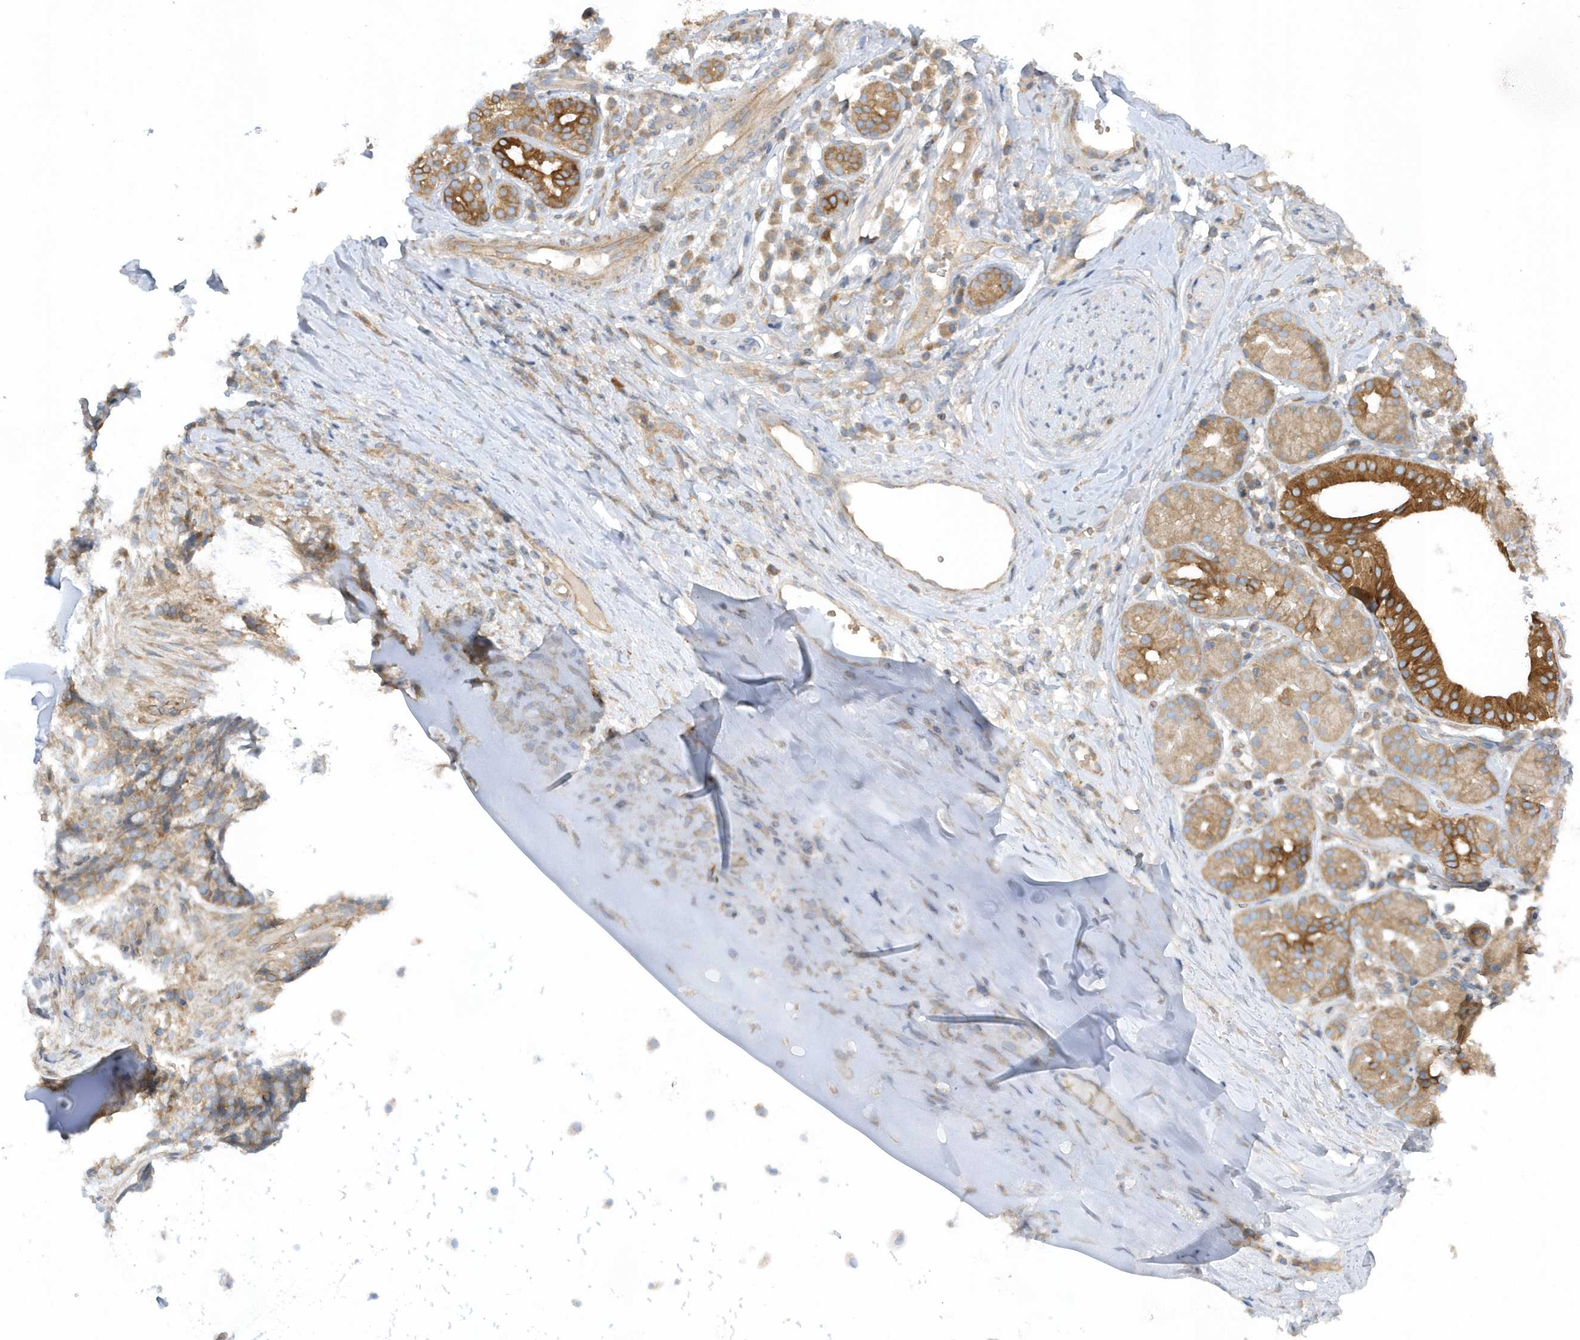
{"staining": {"intensity": "weak", "quantity": "25%-75%", "location": "cytoplasmic/membranous"}, "tissue": "adipose tissue", "cell_type": "Adipocytes", "image_type": "normal", "snomed": [{"axis": "morphology", "description": "Normal tissue, NOS"}, {"axis": "morphology", "description": "Basal cell carcinoma"}, {"axis": "topography", "description": "Cartilage tissue"}, {"axis": "topography", "description": "Nasopharynx"}, {"axis": "topography", "description": "Oral tissue"}], "caption": "Adipocytes show low levels of weak cytoplasmic/membranous positivity in approximately 25%-75% of cells in benign adipose tissue.", "gene": "CNOT10", "patient": {"sex": "female", "age": 77}}